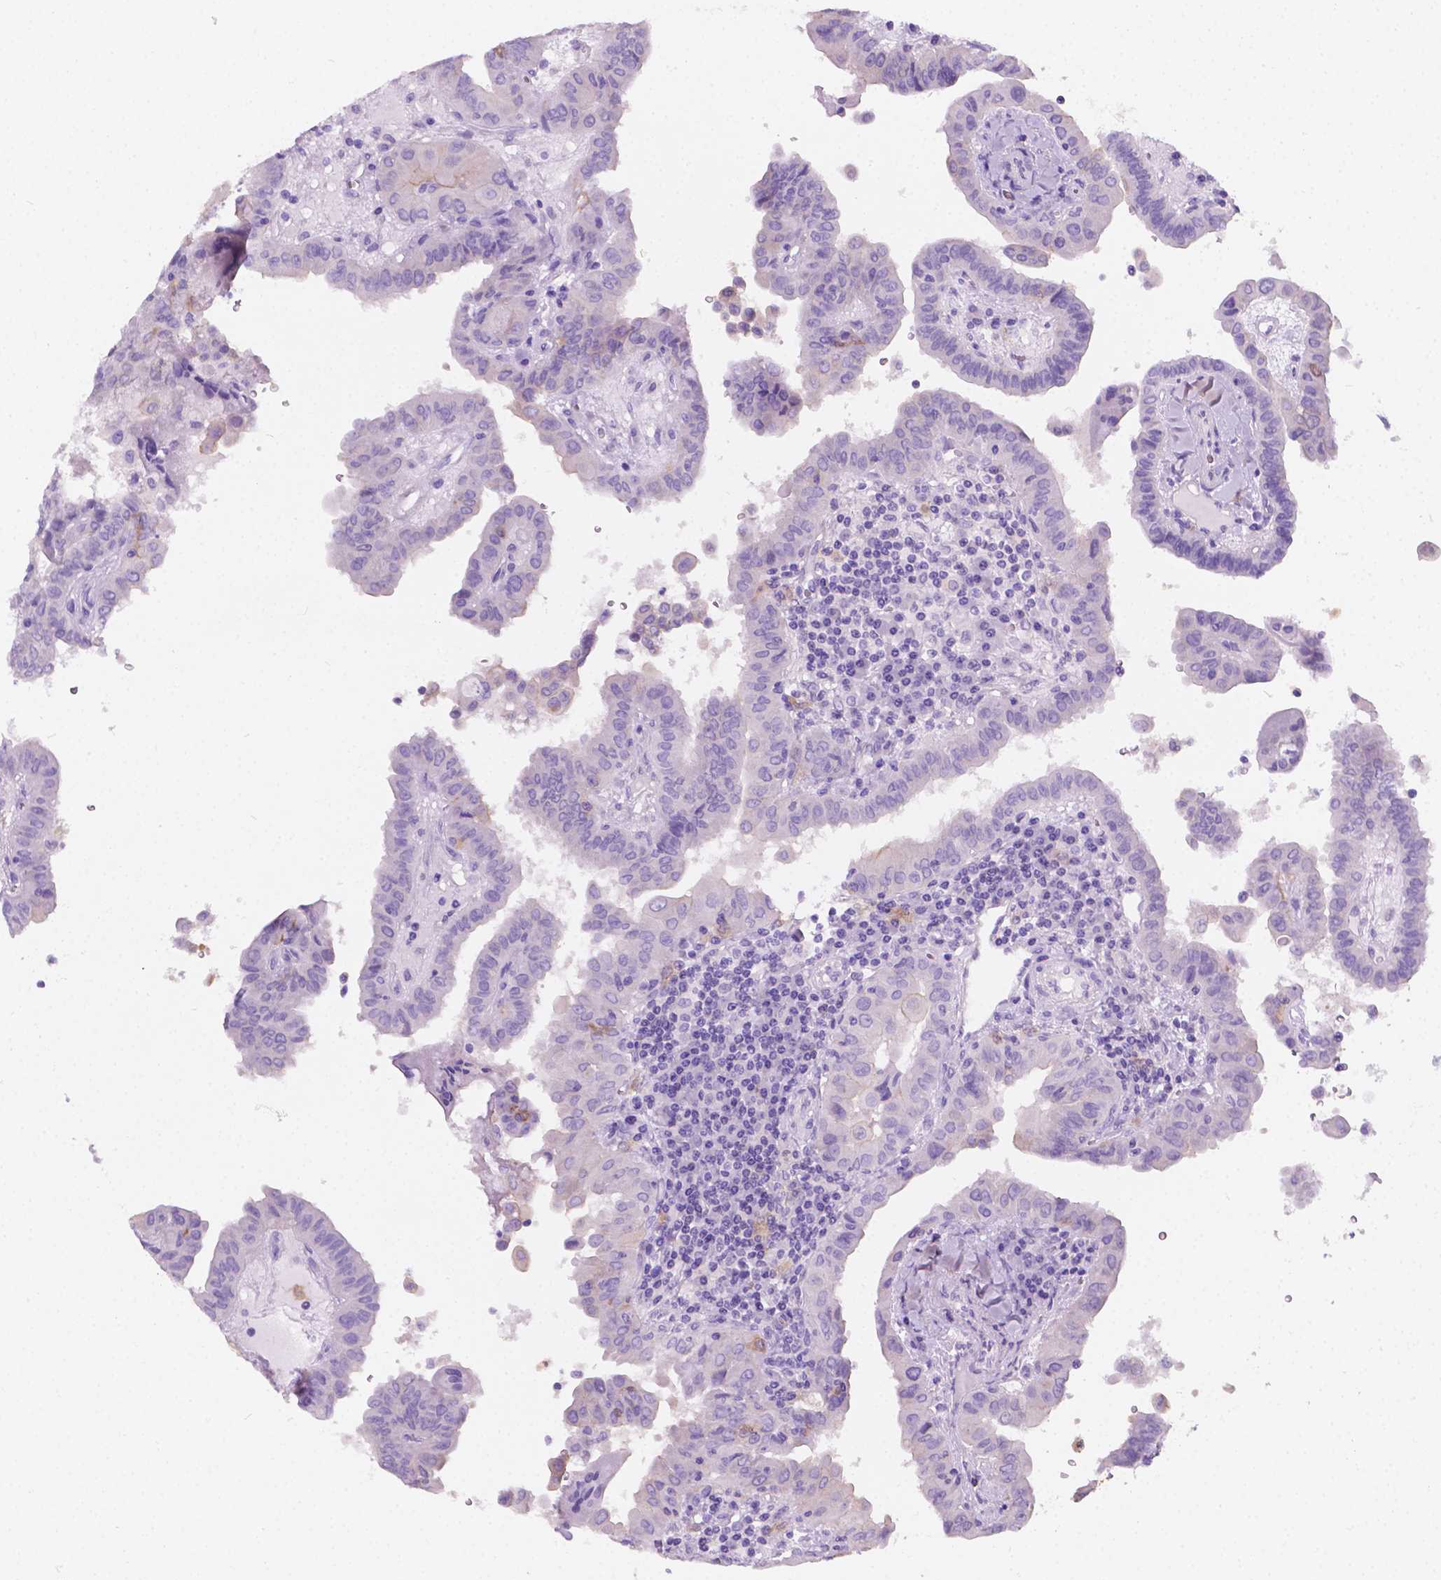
{"staining": {"intensity": "negative", "quantity": "none", "location": "none"}, "tissue": "thyroid cancer", "cell_type": "Tumor cells", "image_type": "cancer", "snomed": [{"axis": "morphology", "description": "Papillary adenocarcinoma, NOS"}, {"axis": "topography", "description": "Thyroid gland"}], "caption": "Tumor cells show no significant protein positivity in thyroid papillary adenocarcinoma.", "gene": "GNAO1", "patient": {"sex": "female", "age": 37}}